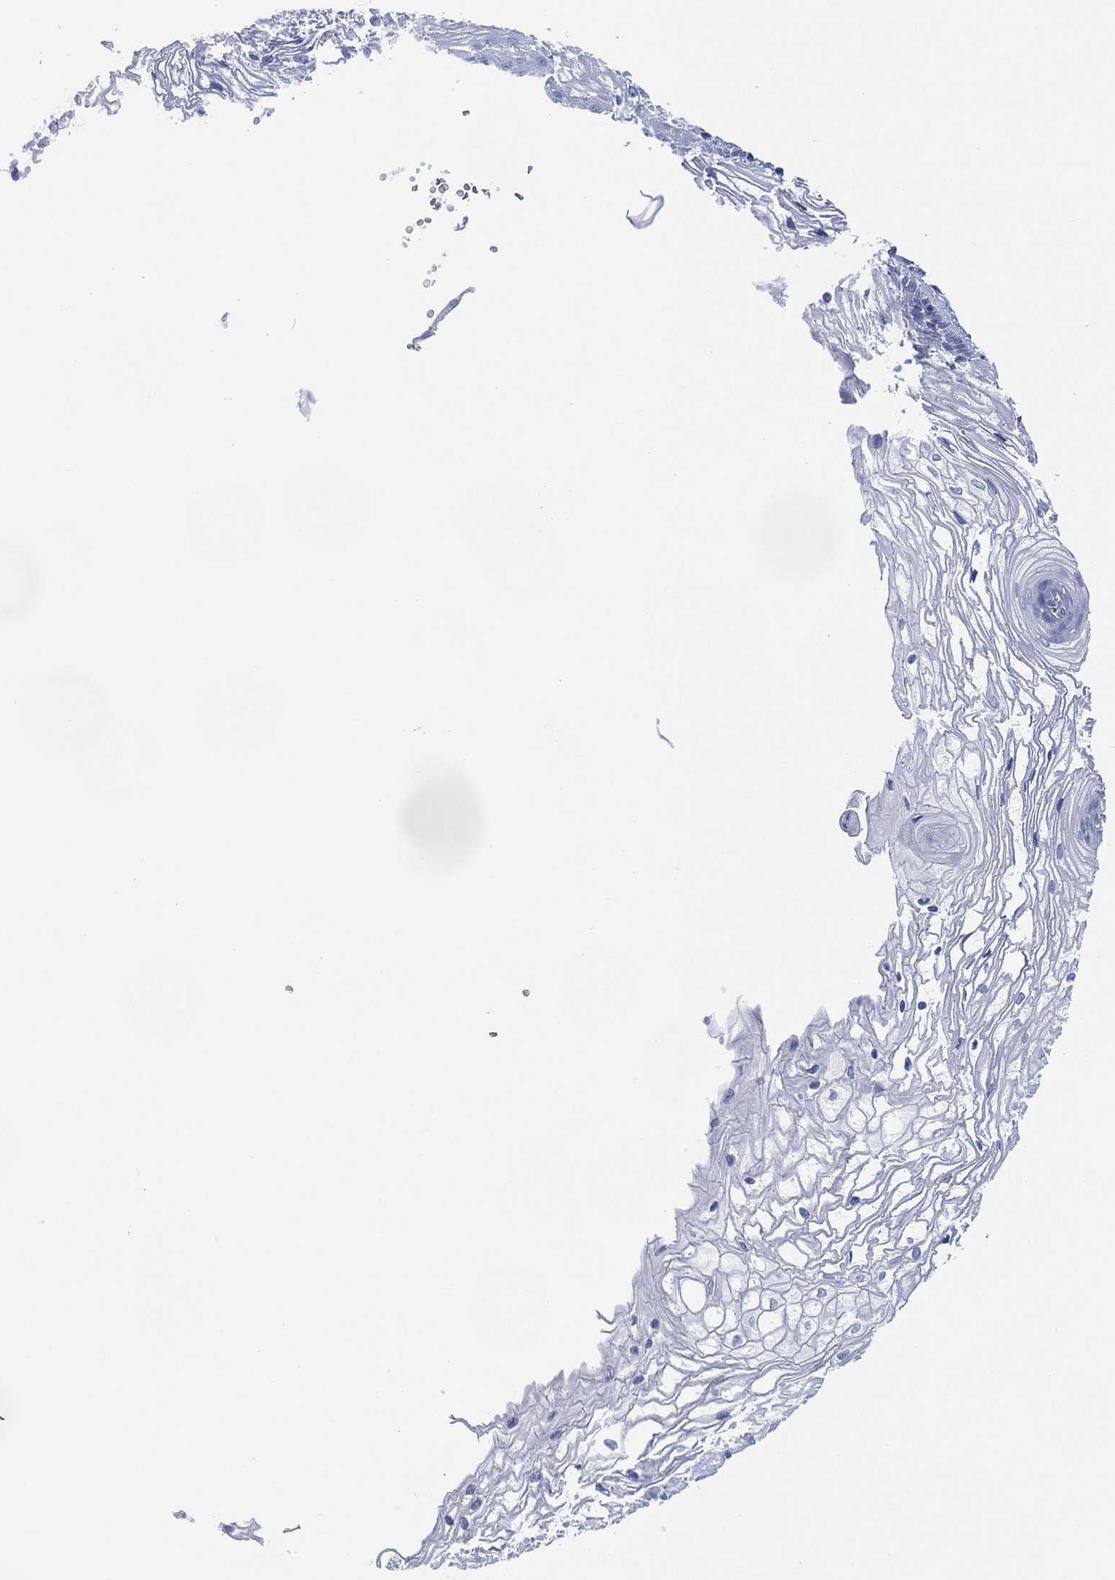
{"staining": {"intensity": "negative", "quantity": "none", "location": "none"}, "tissue": "vagina", "cell_type": "Squamous epithelial cells", "image_type": "normal", "snomed": [{"axis": "morphology", "description": "Normal tissue, NOS"}, {"axis": "topography", "description": "Vagina"}], "caption": "Squamous epithelial cells show no significant protein expression in normal vagina. Brightfield microscopy of IHC stained with DAB (3,3'-diaminobenzidine) (brown) and hematoxylin (blue), captured at high magnification.", "gene": "ADAD2", "patient": {"sex": "female", "age": 34}}